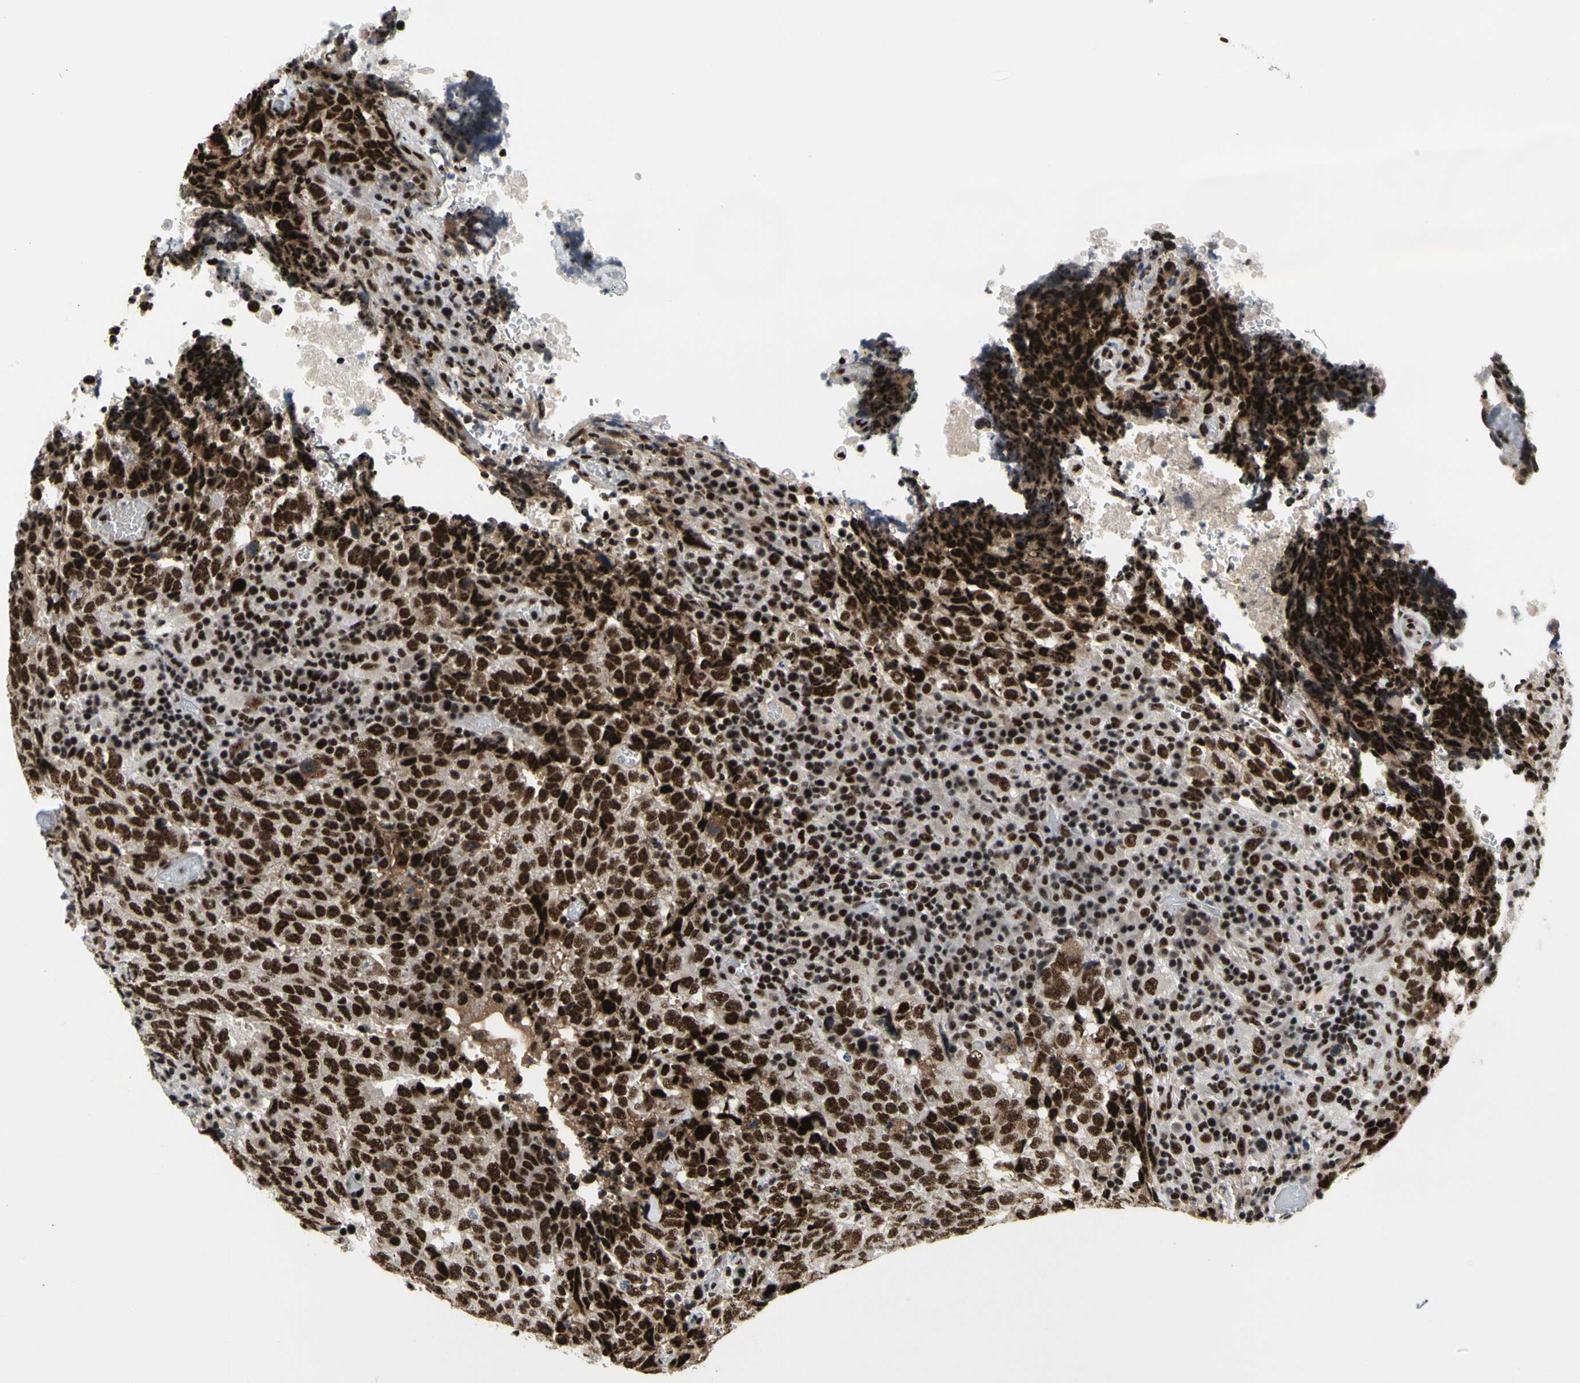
{"staining": {"intensity": "strong", "quantity": ">75%", "location": "nuclear"}, "tissue": "testis cancer", "cell_type": "Tumor cells", "image_type": "cancer", "snomed": [{"axis": "morphology", "description": "Necrosis, NOS"}, {"axis": "morphology", "description": "Carcinoma, Embryonal, NOS"}, {"axis": "topography", "description": "Testis"}], "caption": "Approximately >75% of tumor cells in human testis cancer demonstrate strong nuclear protein expression as visualized by brown immunohistochemical staining.", "gene": "SRSF11", "patient": {"sex": "male", "age": 19}}